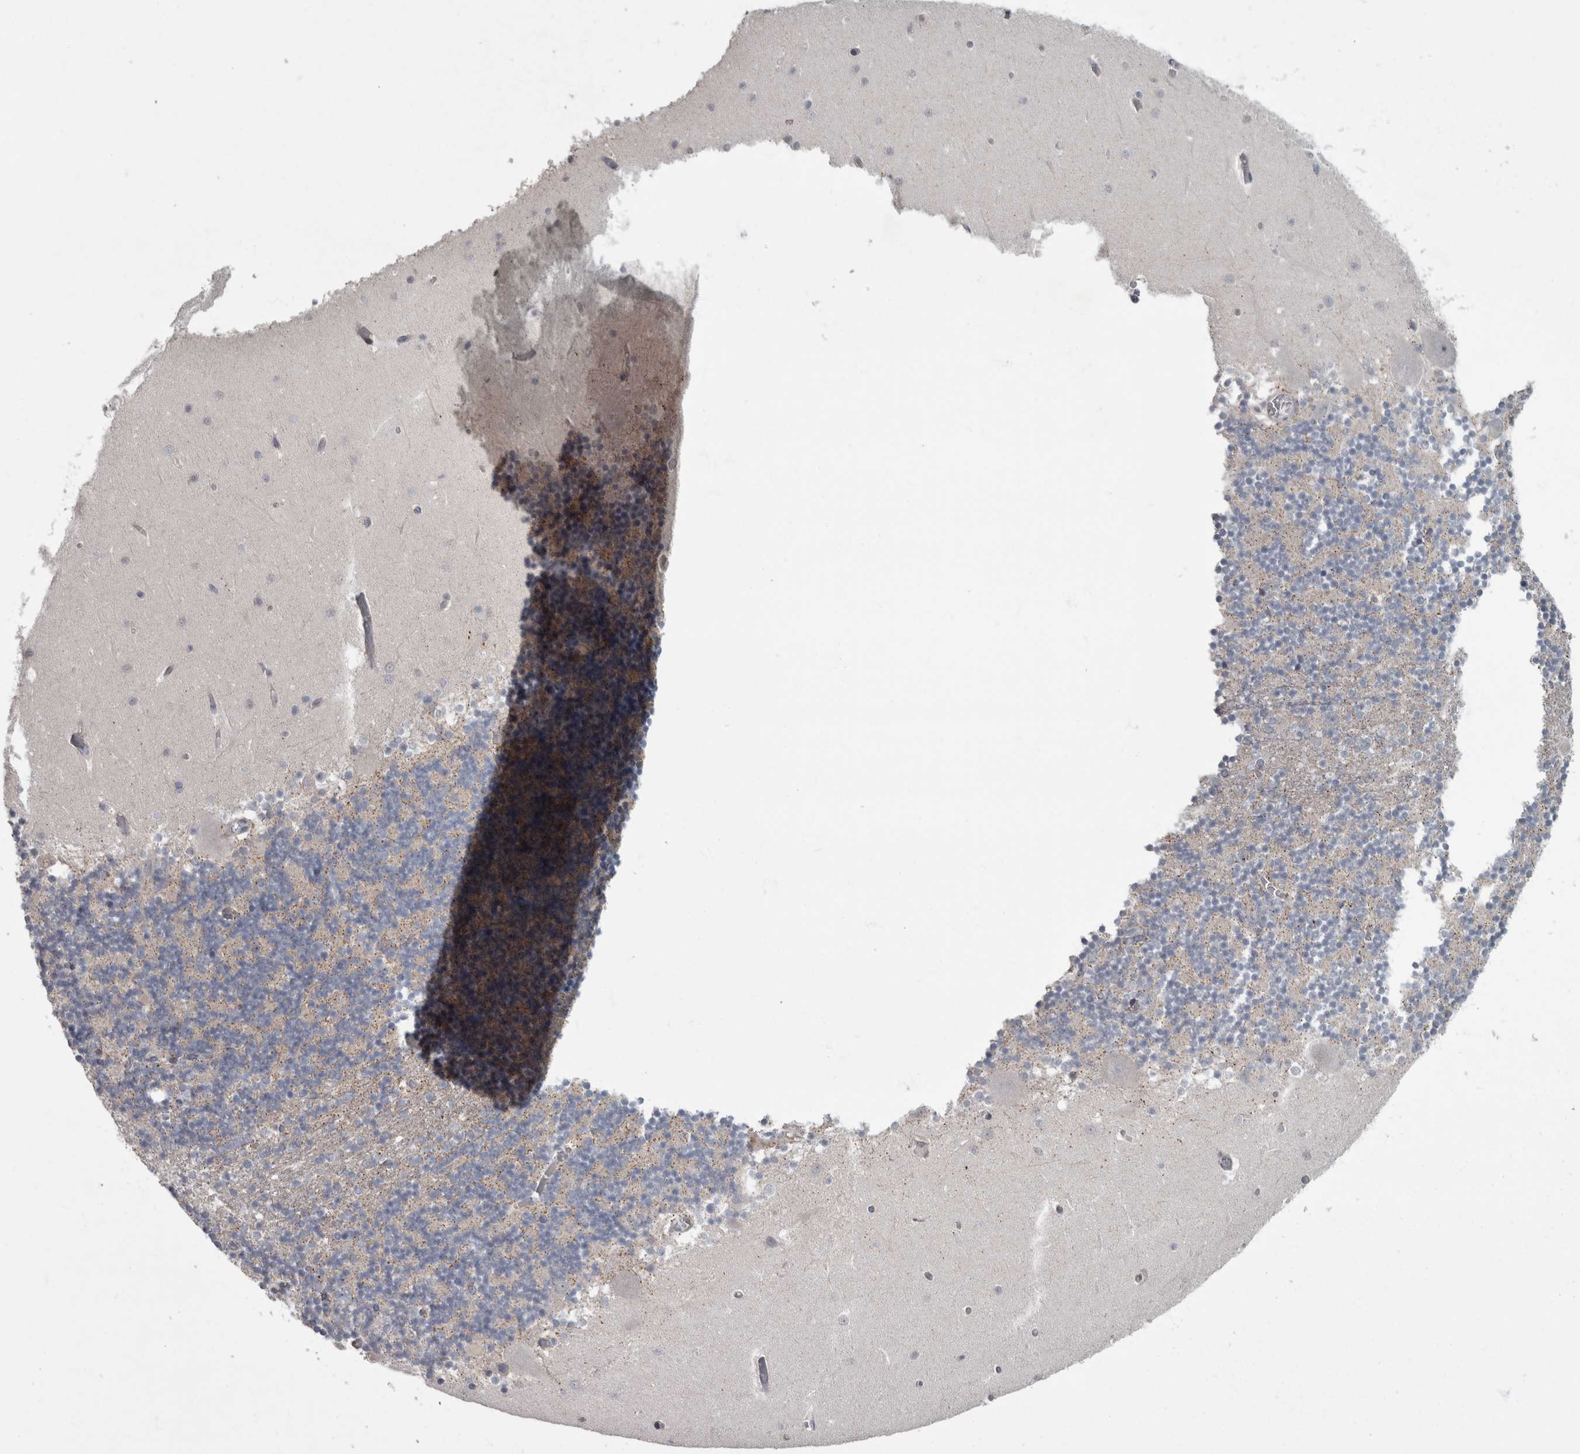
{"staining": {"intensity": "negative", "quantity": "none", "location": "none"}, "tissue": "cerebellum", "cell_type": "Cells in granular layer", "image_type": "normal", "snomed": [{"axis": "morphology", "description": "Normal tissue, NOS"}, {"axis": "topography", "description": "Cerebellum"}], "caption": "Cells in granular layer are negative for protein expression in normal human cerebellum. The staining is performed using DAB brown chromogen with nuclei counter-stained in using hematoxylin.", "gene": "CDC42BPG", "patient": {"sex": "female", "age": 28}}